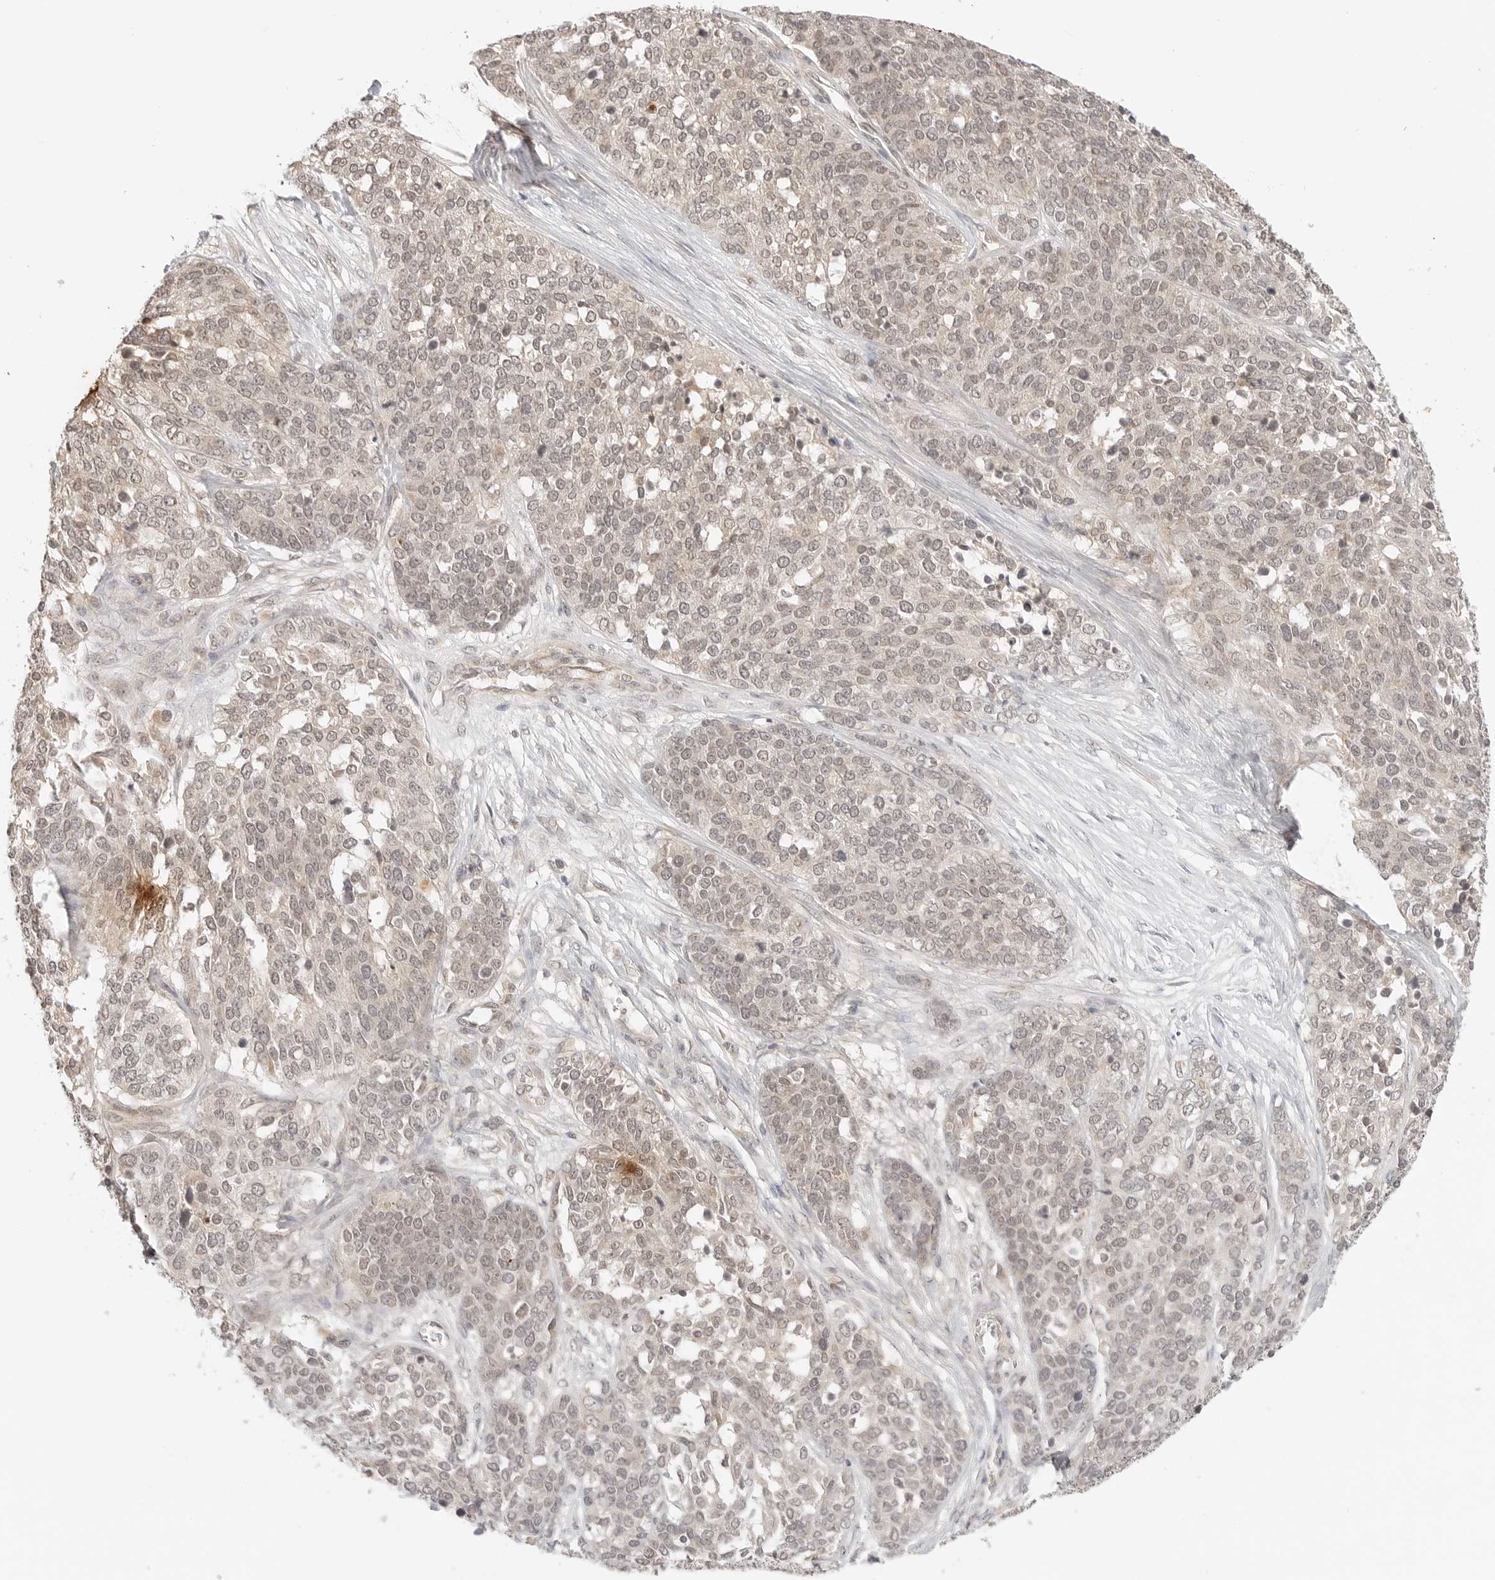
{"staining": {"intensity": "negative", "quantity": "none", "location": "none"}, "tissue": "ovarian cancer", "cell_type": "Tumor cells", "image_type": "cancer", "snomed": [{"axis": "morphology", "description": "Cystadenocarcinoma, serous, NOS"}, {"axis": "topography", "description": "Ovary"}], "caption": "Image shows no protein expression in tumor cells of ovarian cancer tissue.", "gene": "GPR34", "patient": {"sex": "female", "age": 44}}